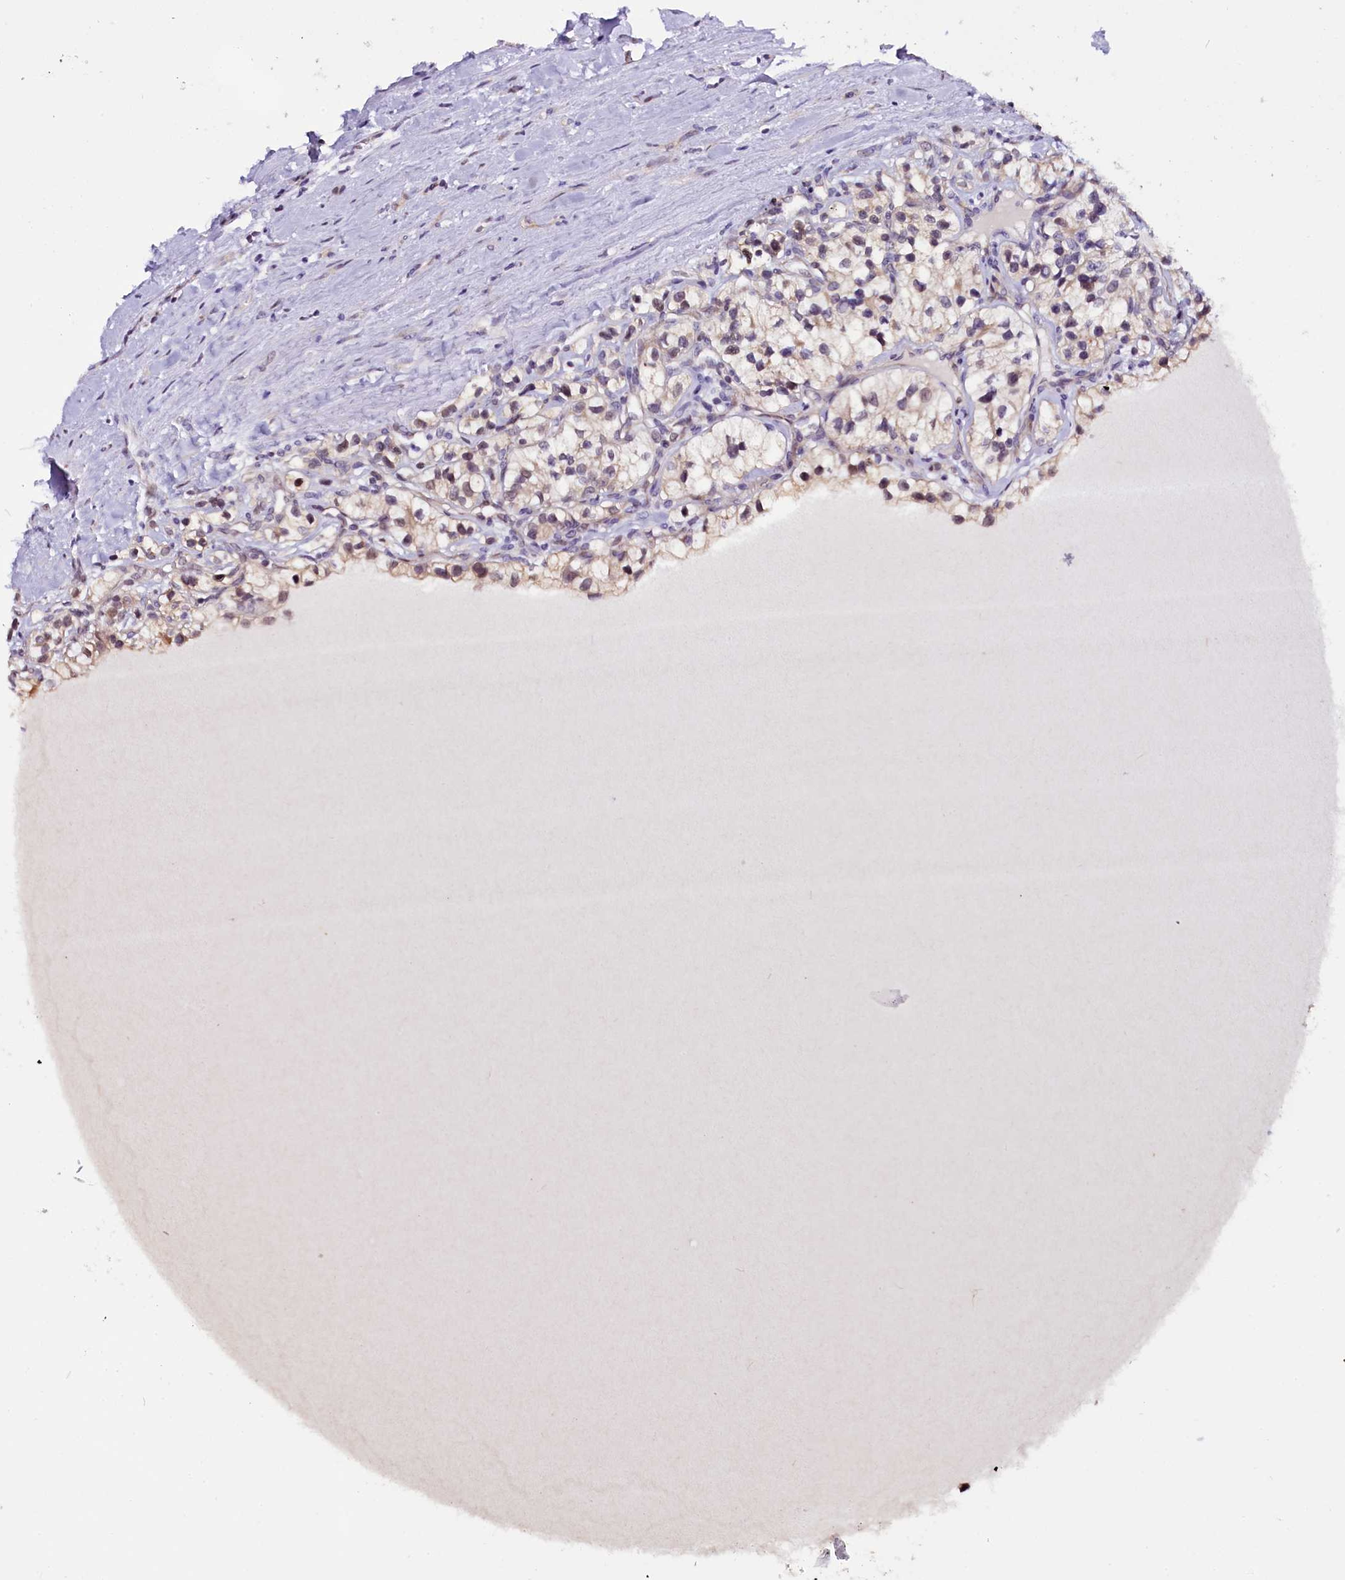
{"staining": {"intensity": "weak", "quantity": "25%-75%", "location": "nuclear"}, "tissue": "renal cancer", "cell_type": "Tumor cells", "image_type": "cancer", "snomed": [{"axis": "morphology", "description": "Adenocarcinoma, NOS"}, {"axis": "topography", "description": "Kidney"}], "caption": "Renal cancer stained with IHC displays weak nuclear positivity in about 25%-75% of tumor cells.", "gene": "RPUSD2", "patient": {"sex": "female", "age": 57}}